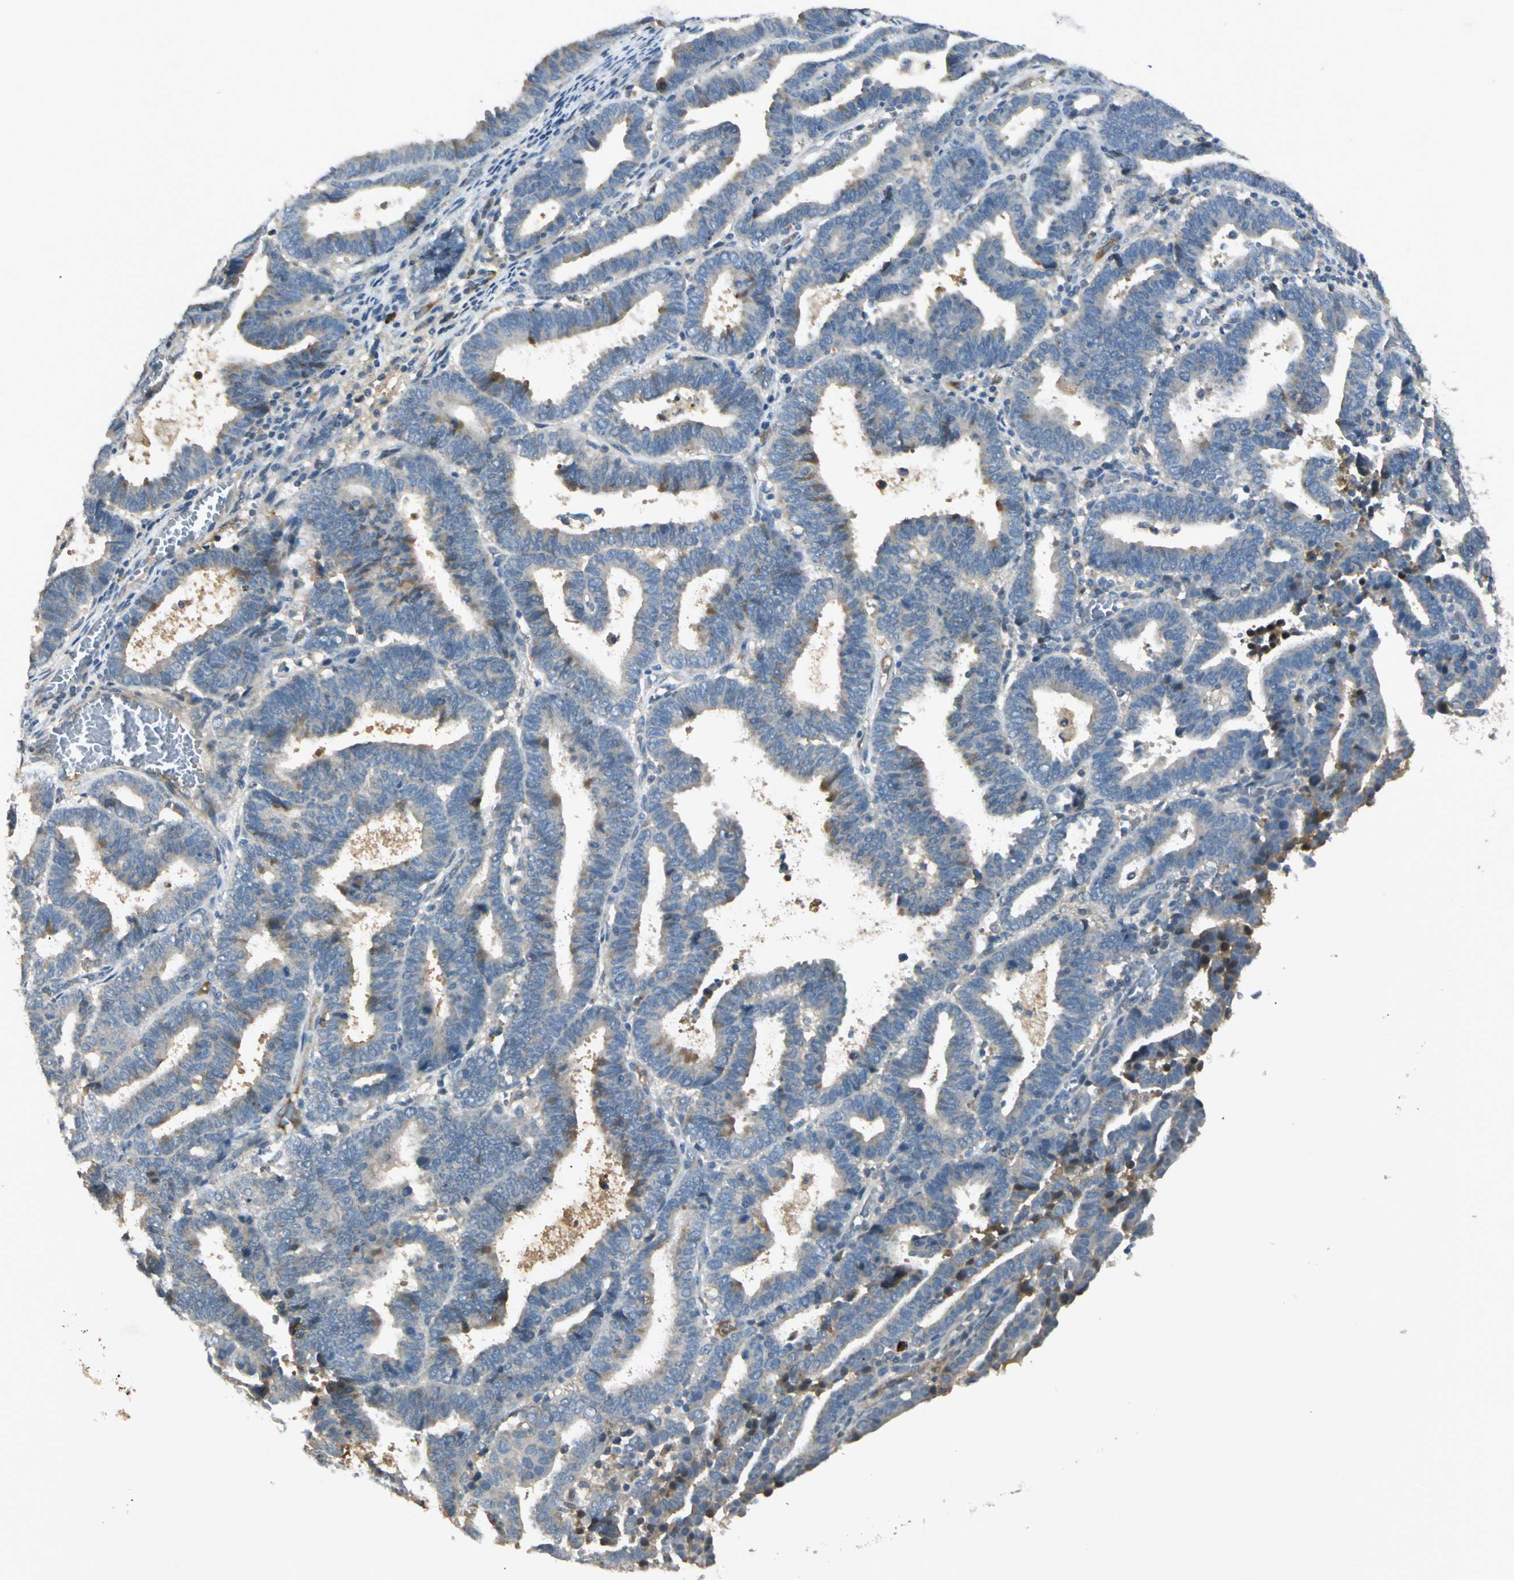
{"staining": {"intensity": "negative", "quantity": "none", "location": "none"}, "tissue": "endometrial cancer", "cell_type": "Tumor cells", "image_type": "cancer", "snomed": [{"axis": "morphology", "description": "Adenocarcinoma, NOS"}, {"axis": "topography", "description": "Uterus"}], "caption": "A high-resolution micrograph shows immunohistochemistry staining of endometrial cancer (adenocarcinoma), which demonstrates no significant staining in tumor cells. The staining was performed using DAB (3,3'-diaminobenzidine) to visualize the protein expression in brown, while the nuclei were stained in blue with hematoxylin (Magnification: 20x).", "gene": "PROC", "patient": {"sex": "female", "age": 83}}